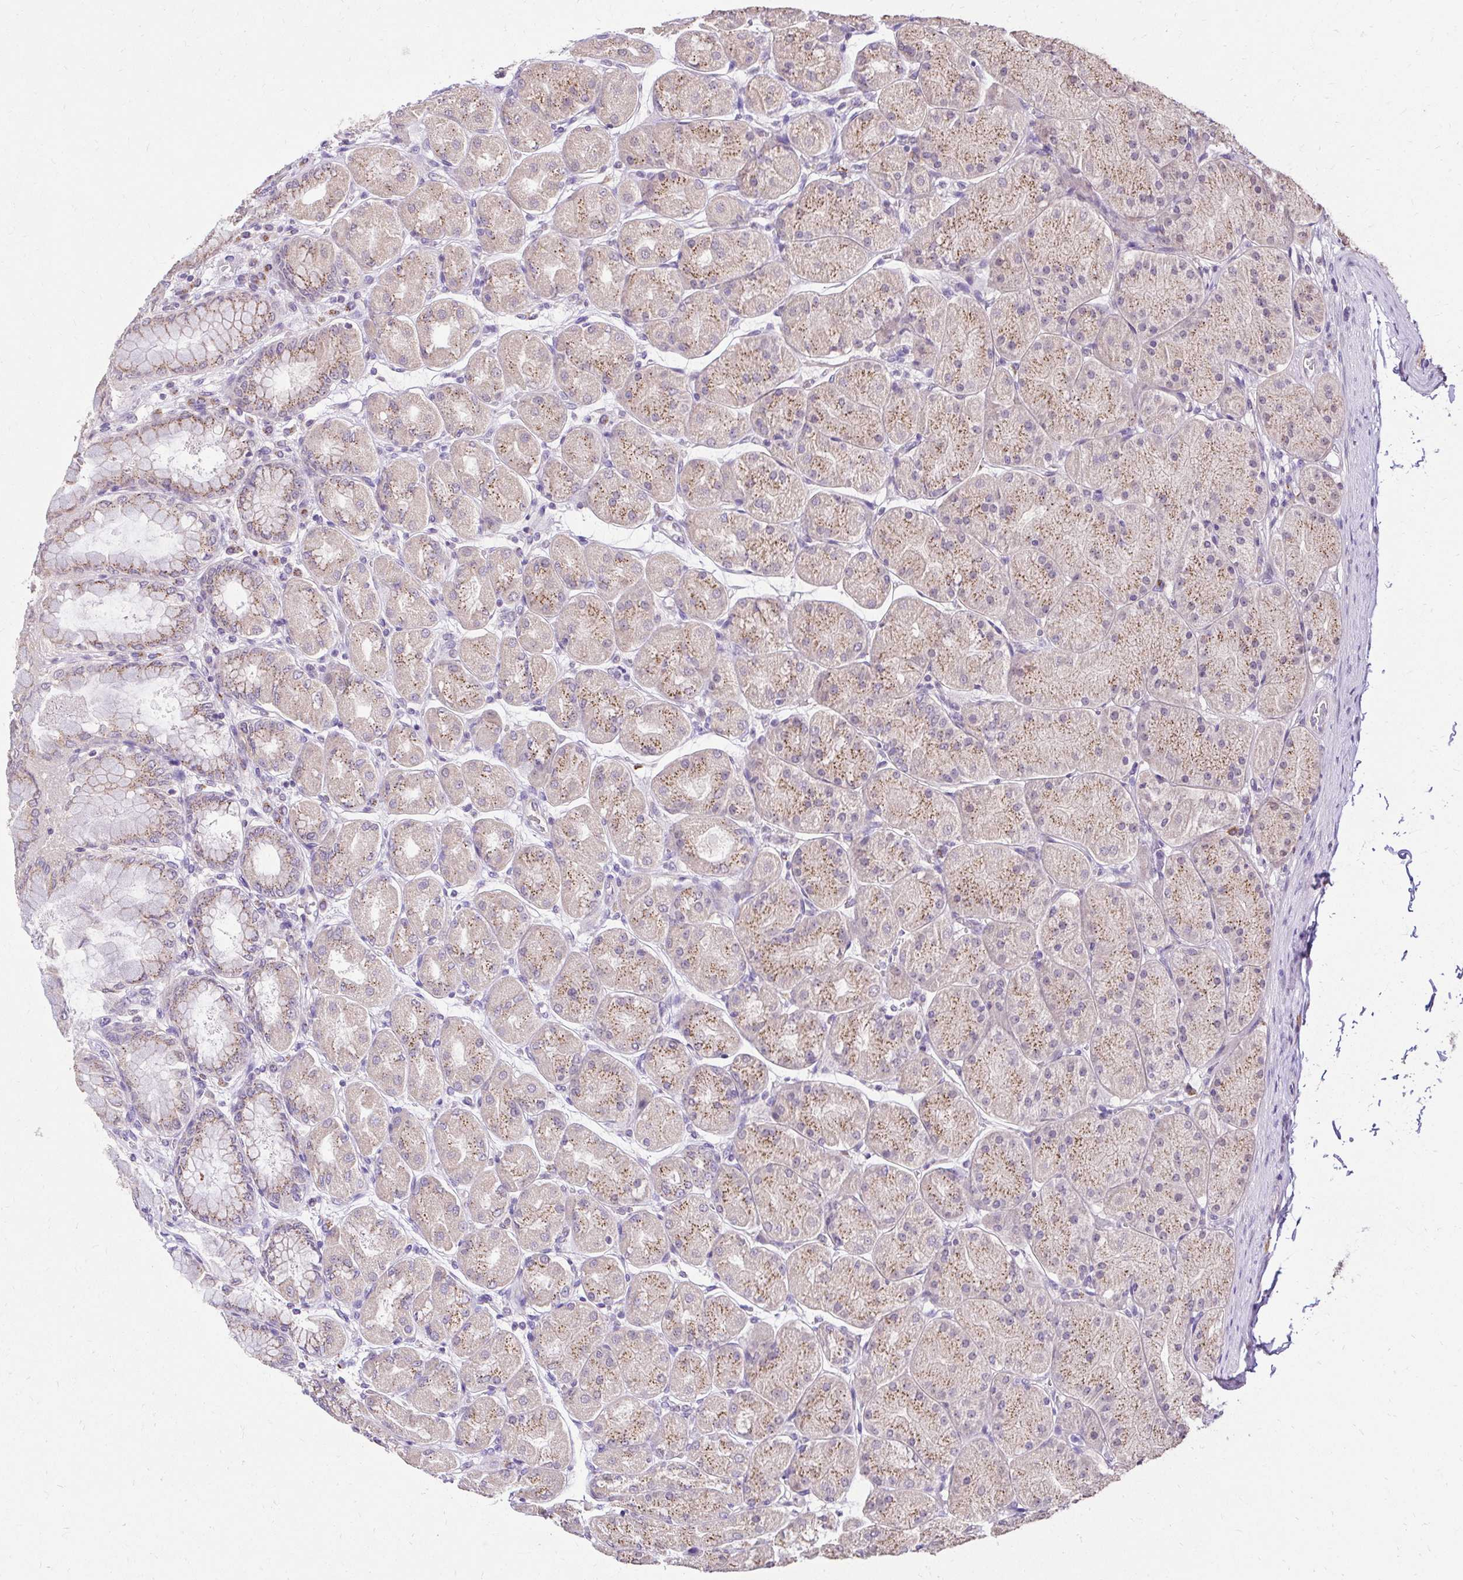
{"staining": {"intensity": "moderate", "quantity": "25%-75%", "location": "cytoplasmic/membranous"}, "tissue": "stomach", "cell_type": "Glandular cells", "image_type": "normal", "snomed": [{"axis": "morphology", "description": "Normal tissue, NOS"}, {"axis": "topography", "description": "Stomach, upper"}], "caption": "The immunohistochemical stain shows moderate cytoplasmic/membranous expression in glandular cells of normal stomach. The staining is performed using DAB (3,3'-diaminobenzidine) brown chromogen to label protein expression. The nuclei are counter-stained blue using hematoxylin.", "gene": "KIAA1210", "patient": {"sex": "female", "age": 56}}